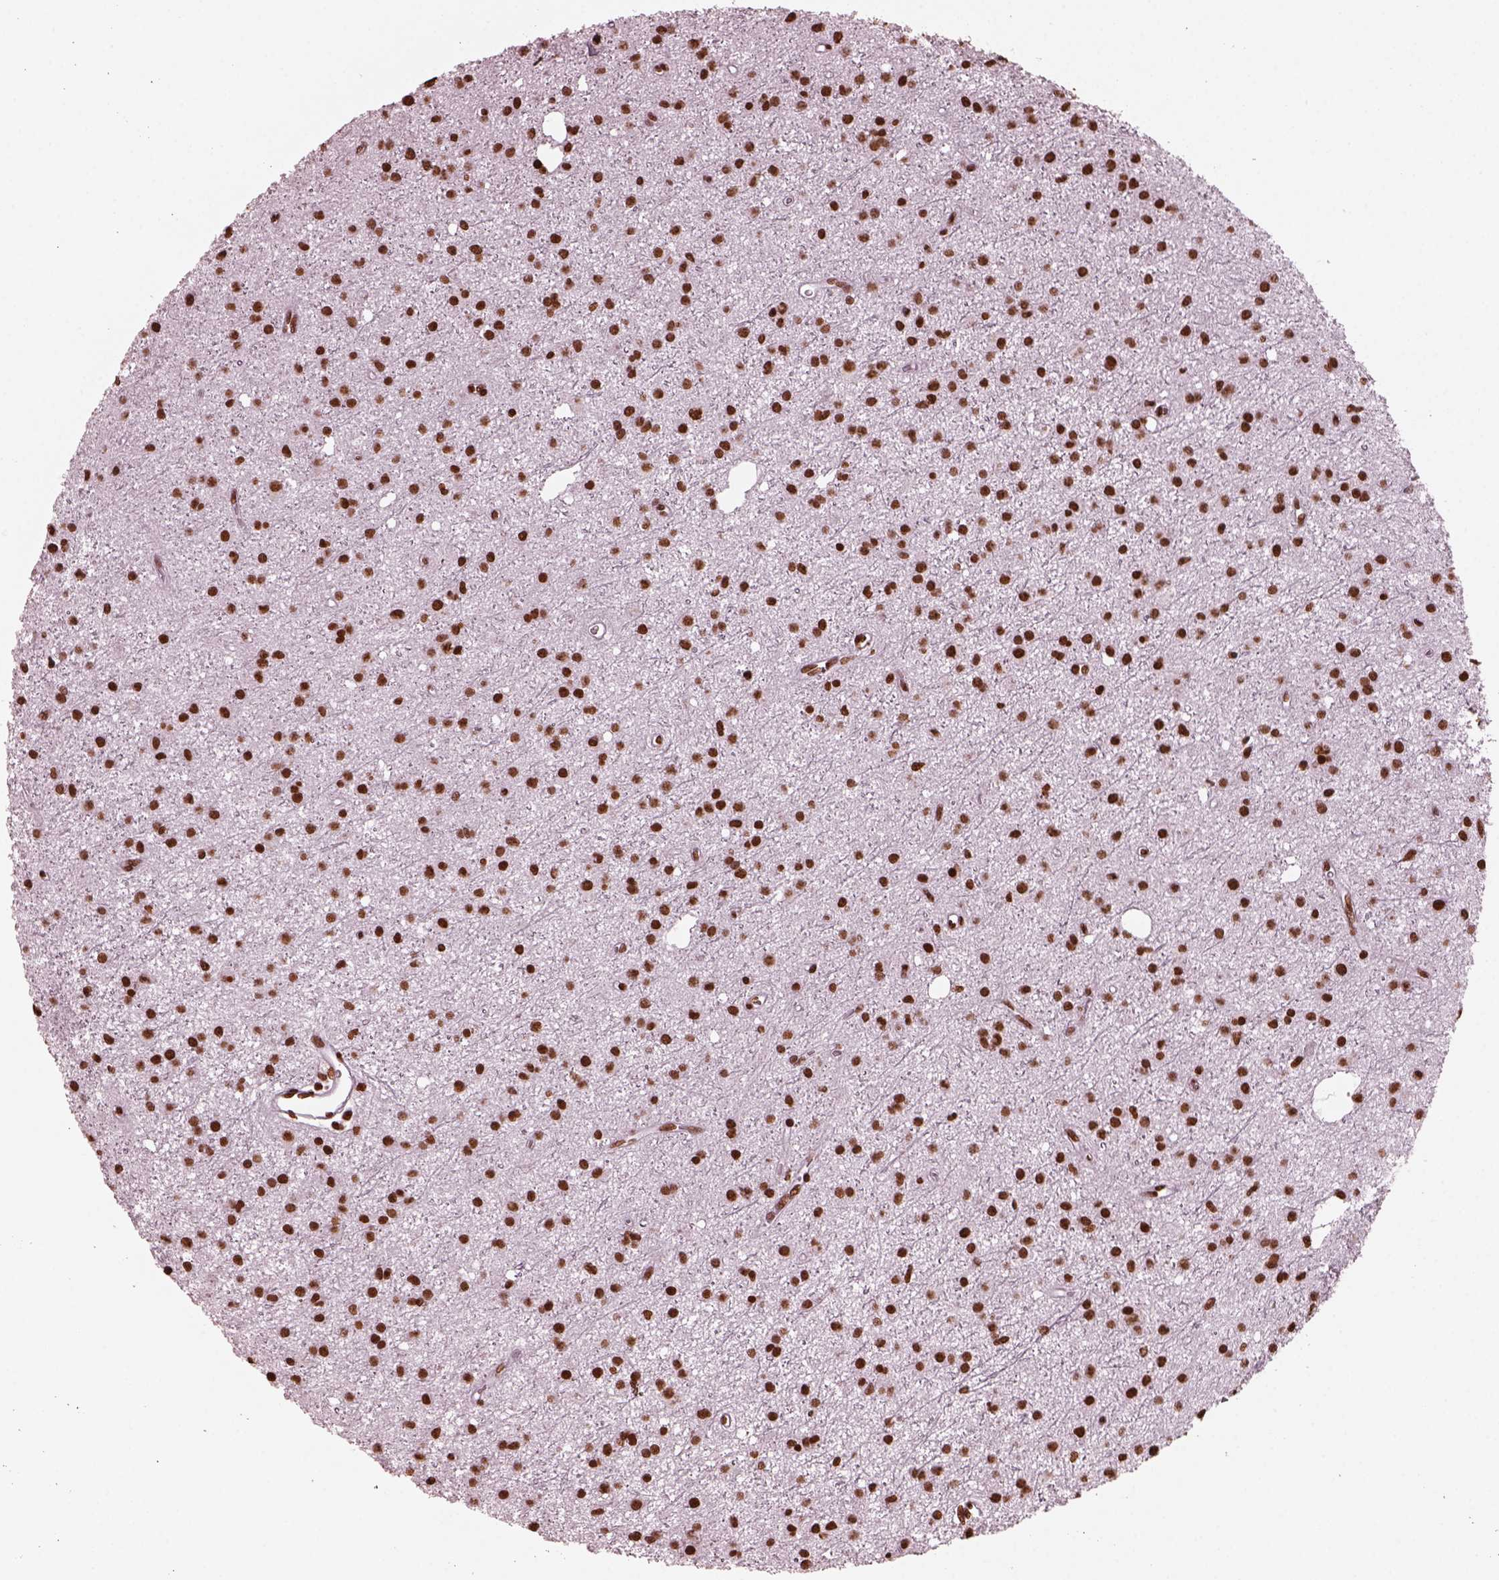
{"staining": {"intensity": "strong", "quantity": ">75%", "location": "nuclear"}, "tissue": "glioma", "cell_type": "Tumor cells", "image_type": "cancer", "snomed": [{"axis": "morphology", "description": "Glioma, malignant, Low grade"}, {"axis": "topography", "description": "Brain"}], "caption": "The micrograph demonstrates immunohistochemical staining of malignant low-grade glioma. There is strong nuclear expression is appreciated in approximately >75% of tumor cells. The staining is performed using DAB (3,3'-diaminobenzidine) brown chromogen to label protein expression. The nuclei are counter-stained blue using hematoxylin.", "gene": "CBFA2T3", "patient": {"sex": "male", "age": 27}}